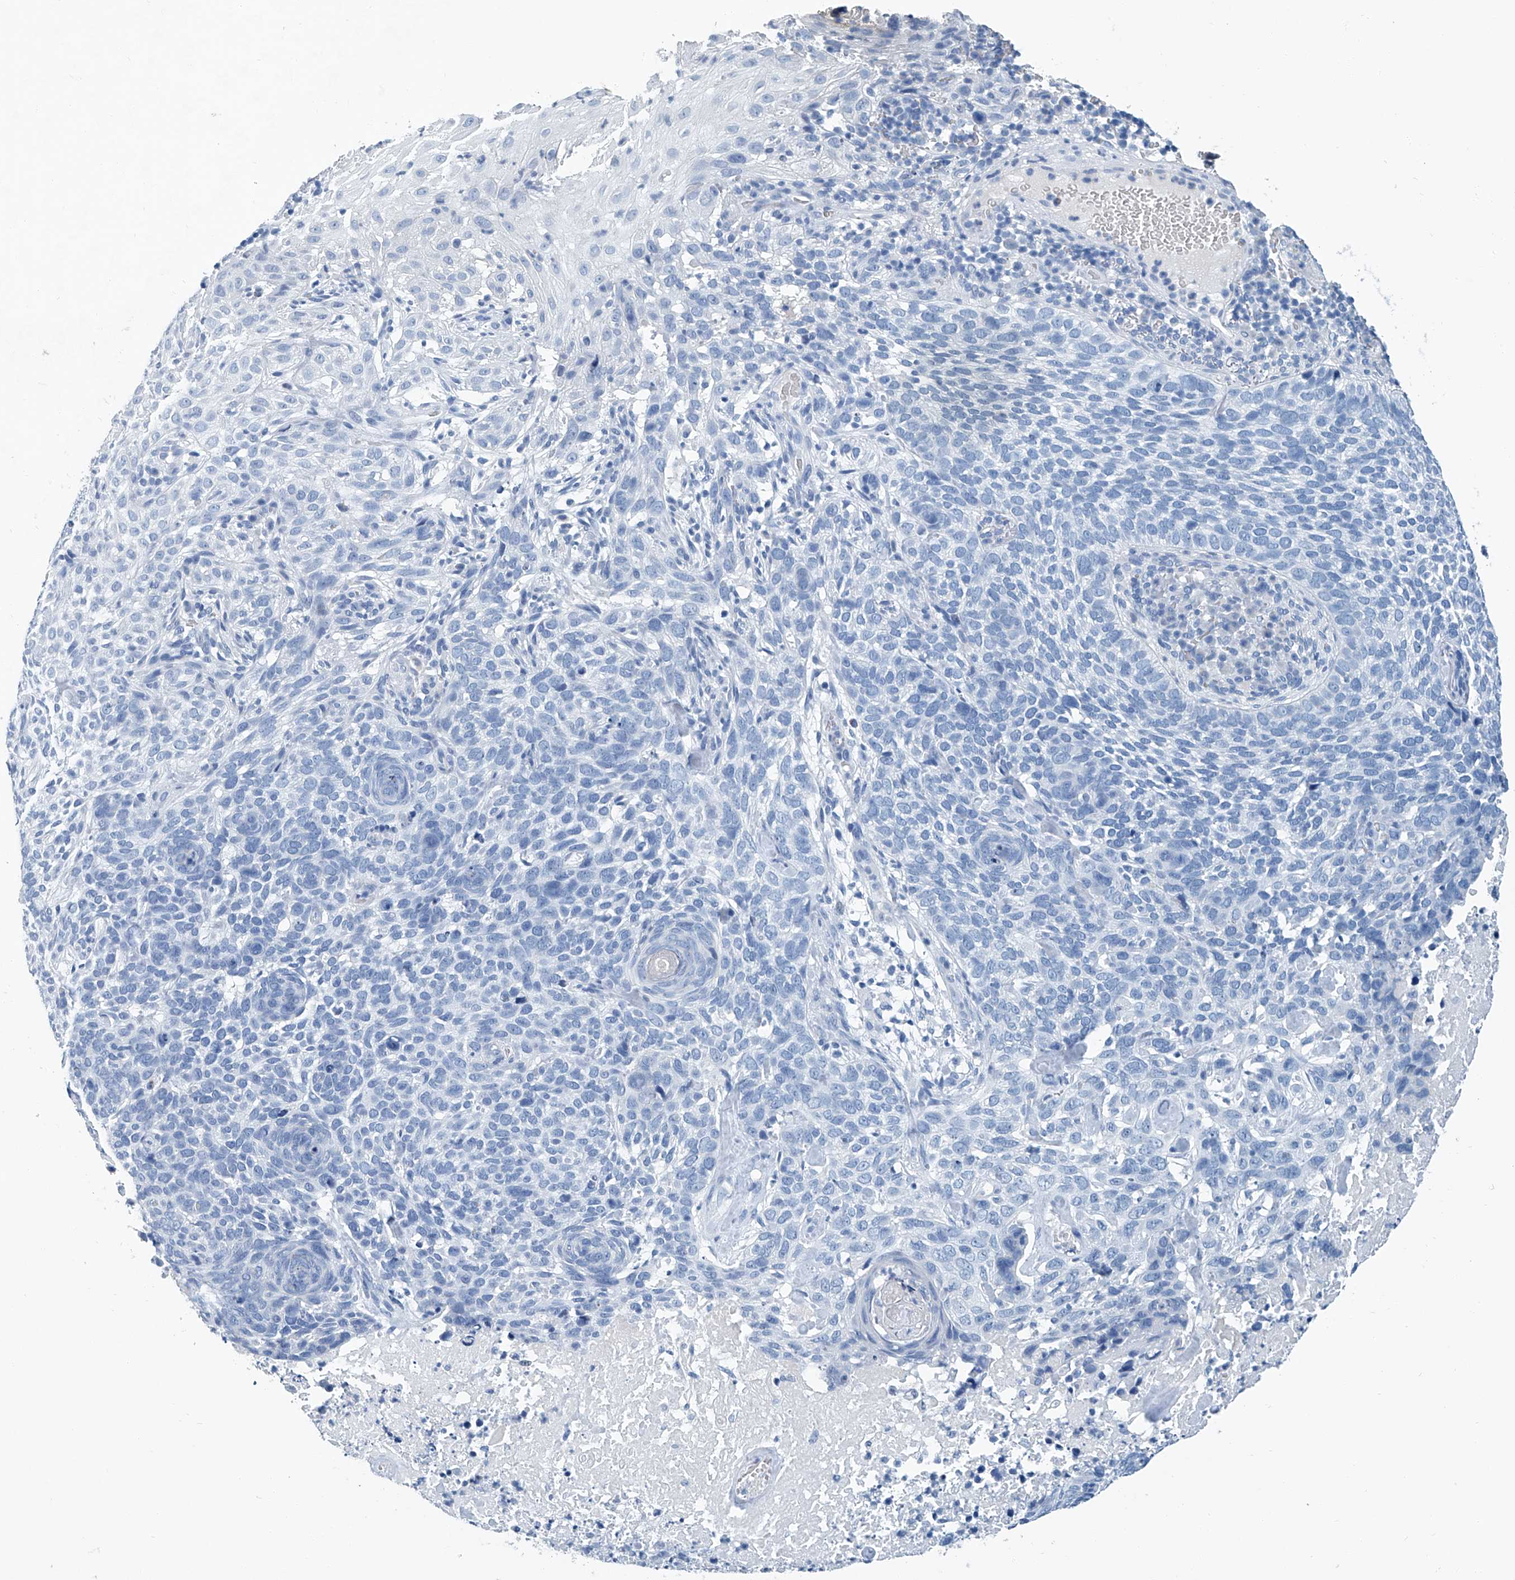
{"staining": {"intensity": "negative", "quantity": "none", "location": "none"}, "tissue": "skin cancer", "cell_type": "Tumor cells", "image_type": "cancer", "snomed": [{"axis": "morphology", "description": "Basal cell carcinoma"}, {"axis": "topography", "description": "Skin"}], "caption": "Human basal cell carcinoma (skin) stained for a protein using IHC shows no positivity in tumor cells.", "gene": "CYP2A7", "patient": {"sex": "female", "age": 64}}